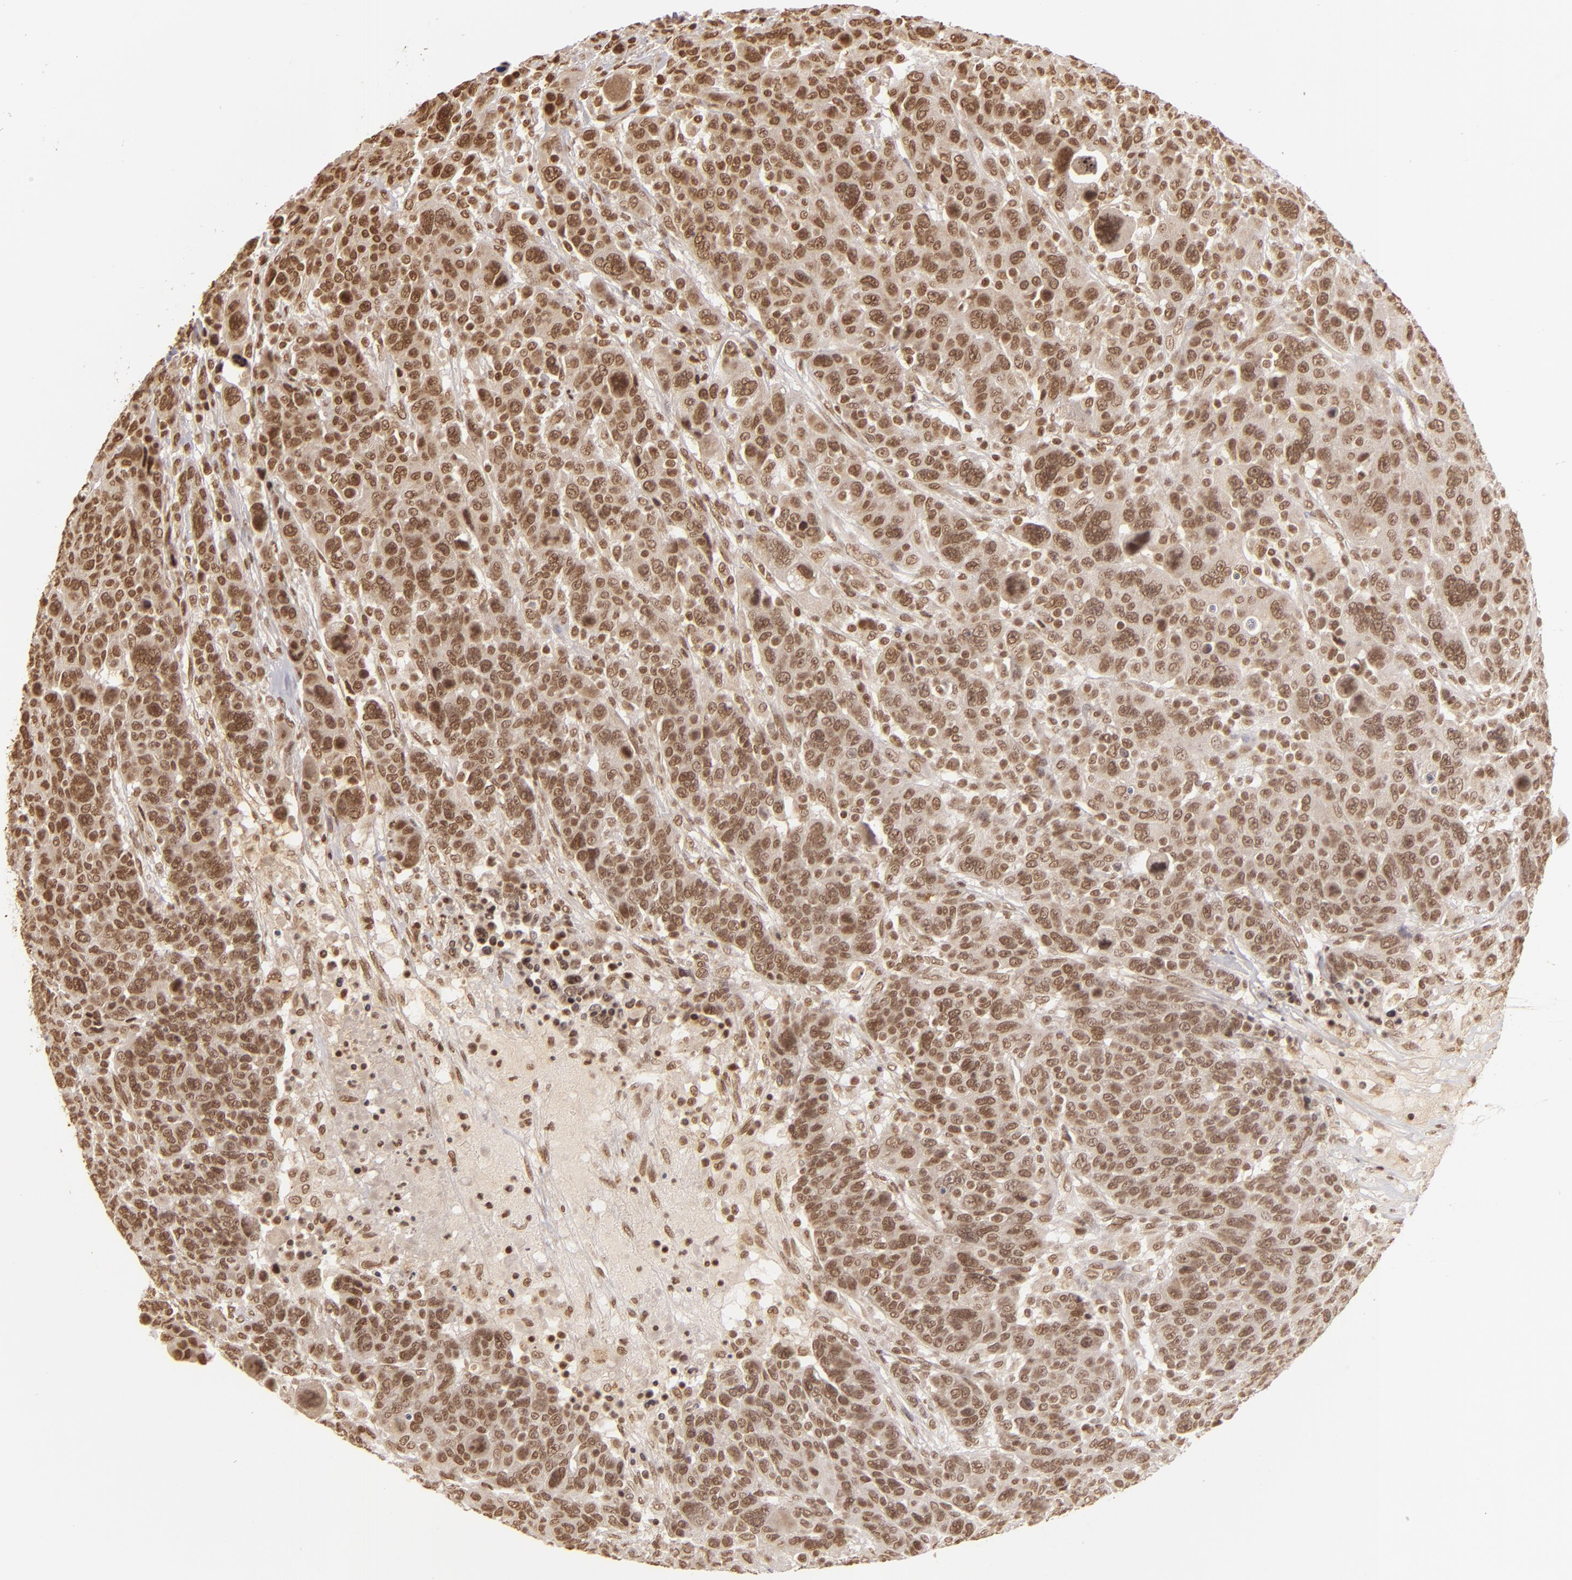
{"staining": {"intensity": "strong", "quantity": ">75%", "location": "cytoplasmic/membranous,nuclear"}, "tissue": "breast cancer", "cell_type": "Tumor cells", "image_type": "cancer", "snomed": [{"axis": "morphology", "description": "Duct carcinoma"}, {"axis": "topography", "description": "Breast"}], "caption": "This image displays breast cancer (infiltrating ductal carcinoma) stained with immunohistochemistry (IHC) to label a protein in brown. The cytoplasmic/membranous and nuclear of tumor cells show strong positivity for the protein. Nuclei are counter-stained blue.", "gene": "CUL3", "patient": {"sex": "female", "age": 37}}